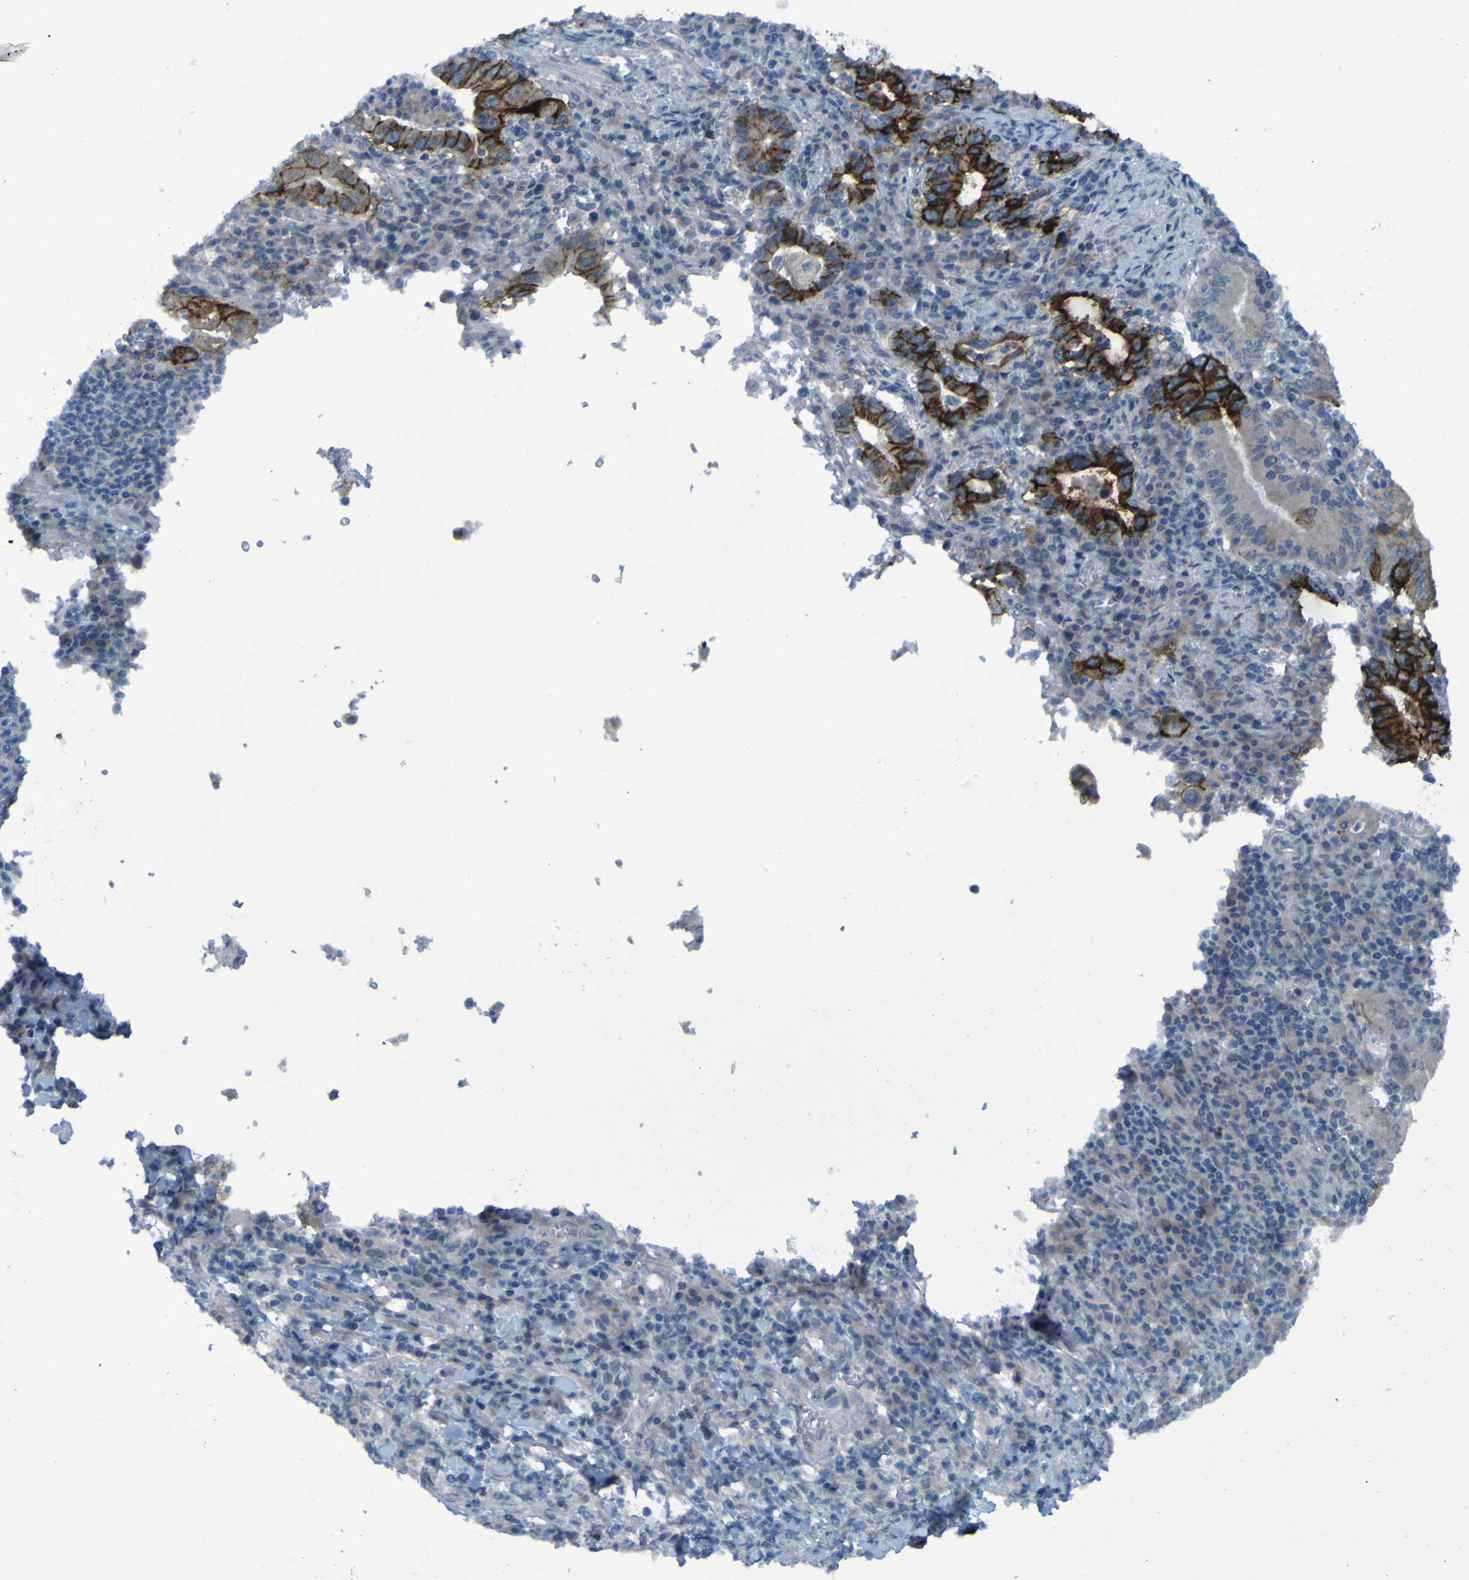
{"staining": {"intensity": "strong", "quantity": "25%-75%", "location": "cytoplasmic/membranous"}, "tissue": "stomach cancer", "cell_type": "Tumor cells", "image_type": "cancer", "snomed": [{"axis": "morphology", "description": "Normal tissue, NOS"}, {"axis": "morphology", "description": "Adenocarcinoma, NOS"}, {"axis": "topography", "description": "Esophagus"}, {"axis": "topography", "description": "Stomach, upper"}, {"axis": "topography", "description": "Peripheral nerve tissue"}], "caption": "DAB immunohistochemical staining of stomach cancer exhibits strong cytoplasmic/membranous protein positivity in approximately 25%-75% of tumor cells.", "gene": "CLDN18", "patient": {"sex": "male", "age": 62}}